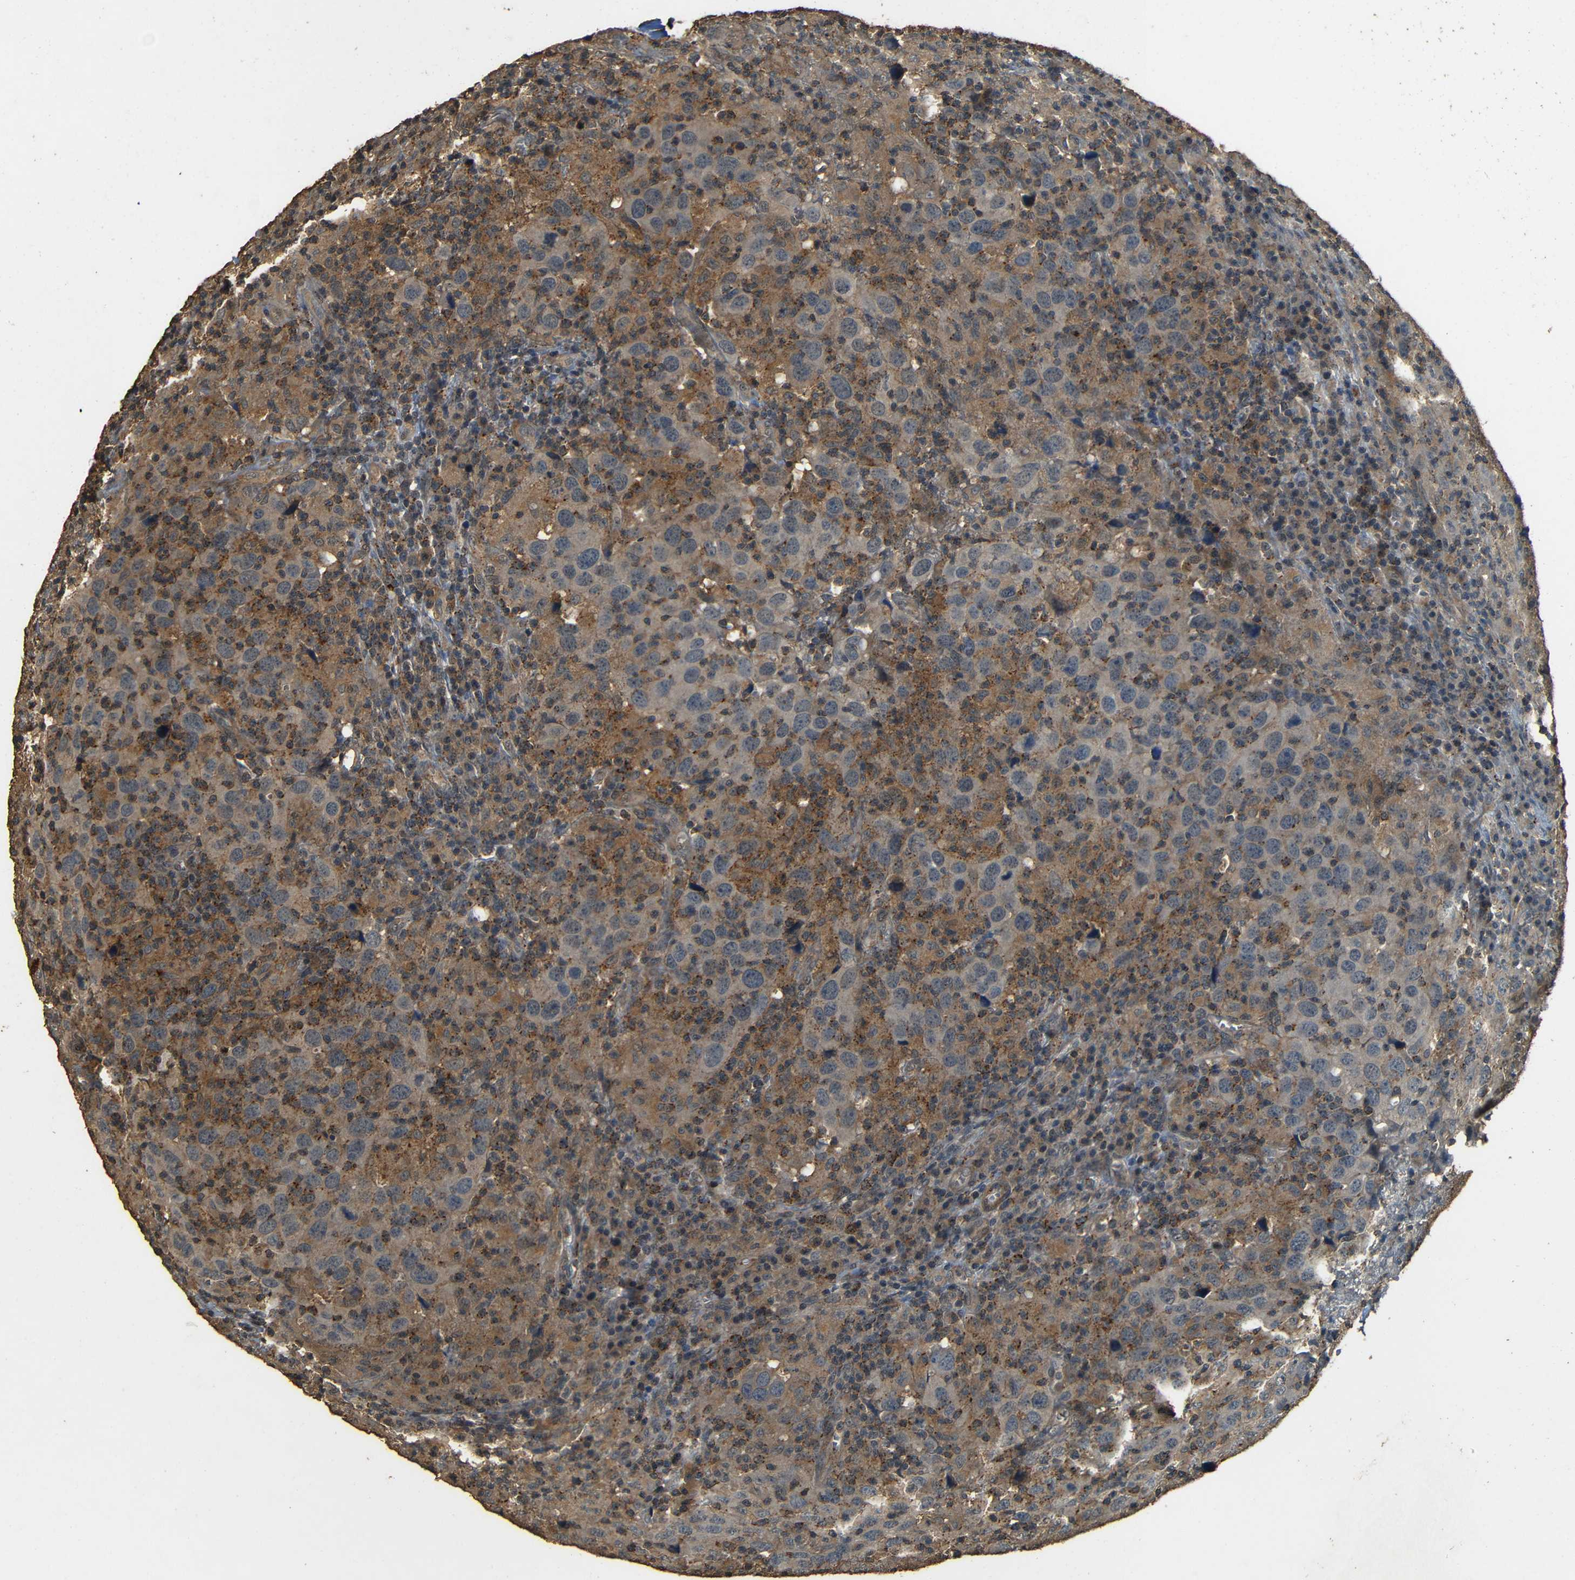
{"staining": {"intensity": "moderate", "quantity": "25%-75%", "location": "cytoplasmic/membranous"}, "tissue": "head and neck cancer", "cell_type": "Tumor cells", "image_type": "cancer", "snomed": [{"axis": "morphology", "description": "Adenocarcinoma, NOS"}, {"axis": "topography", "description": "Salivary gland"}, {"axis": "topography", "description": "Head-Neck"}], "caption": "Human head and neck cancer stained for a protein (brown) reveals moderate cytoplasmic/membranous positive positivity in approximately 25%-75% of tumor cells.", "gene": "PDE5A", "patient": {"sex": "female", "age": 65}}